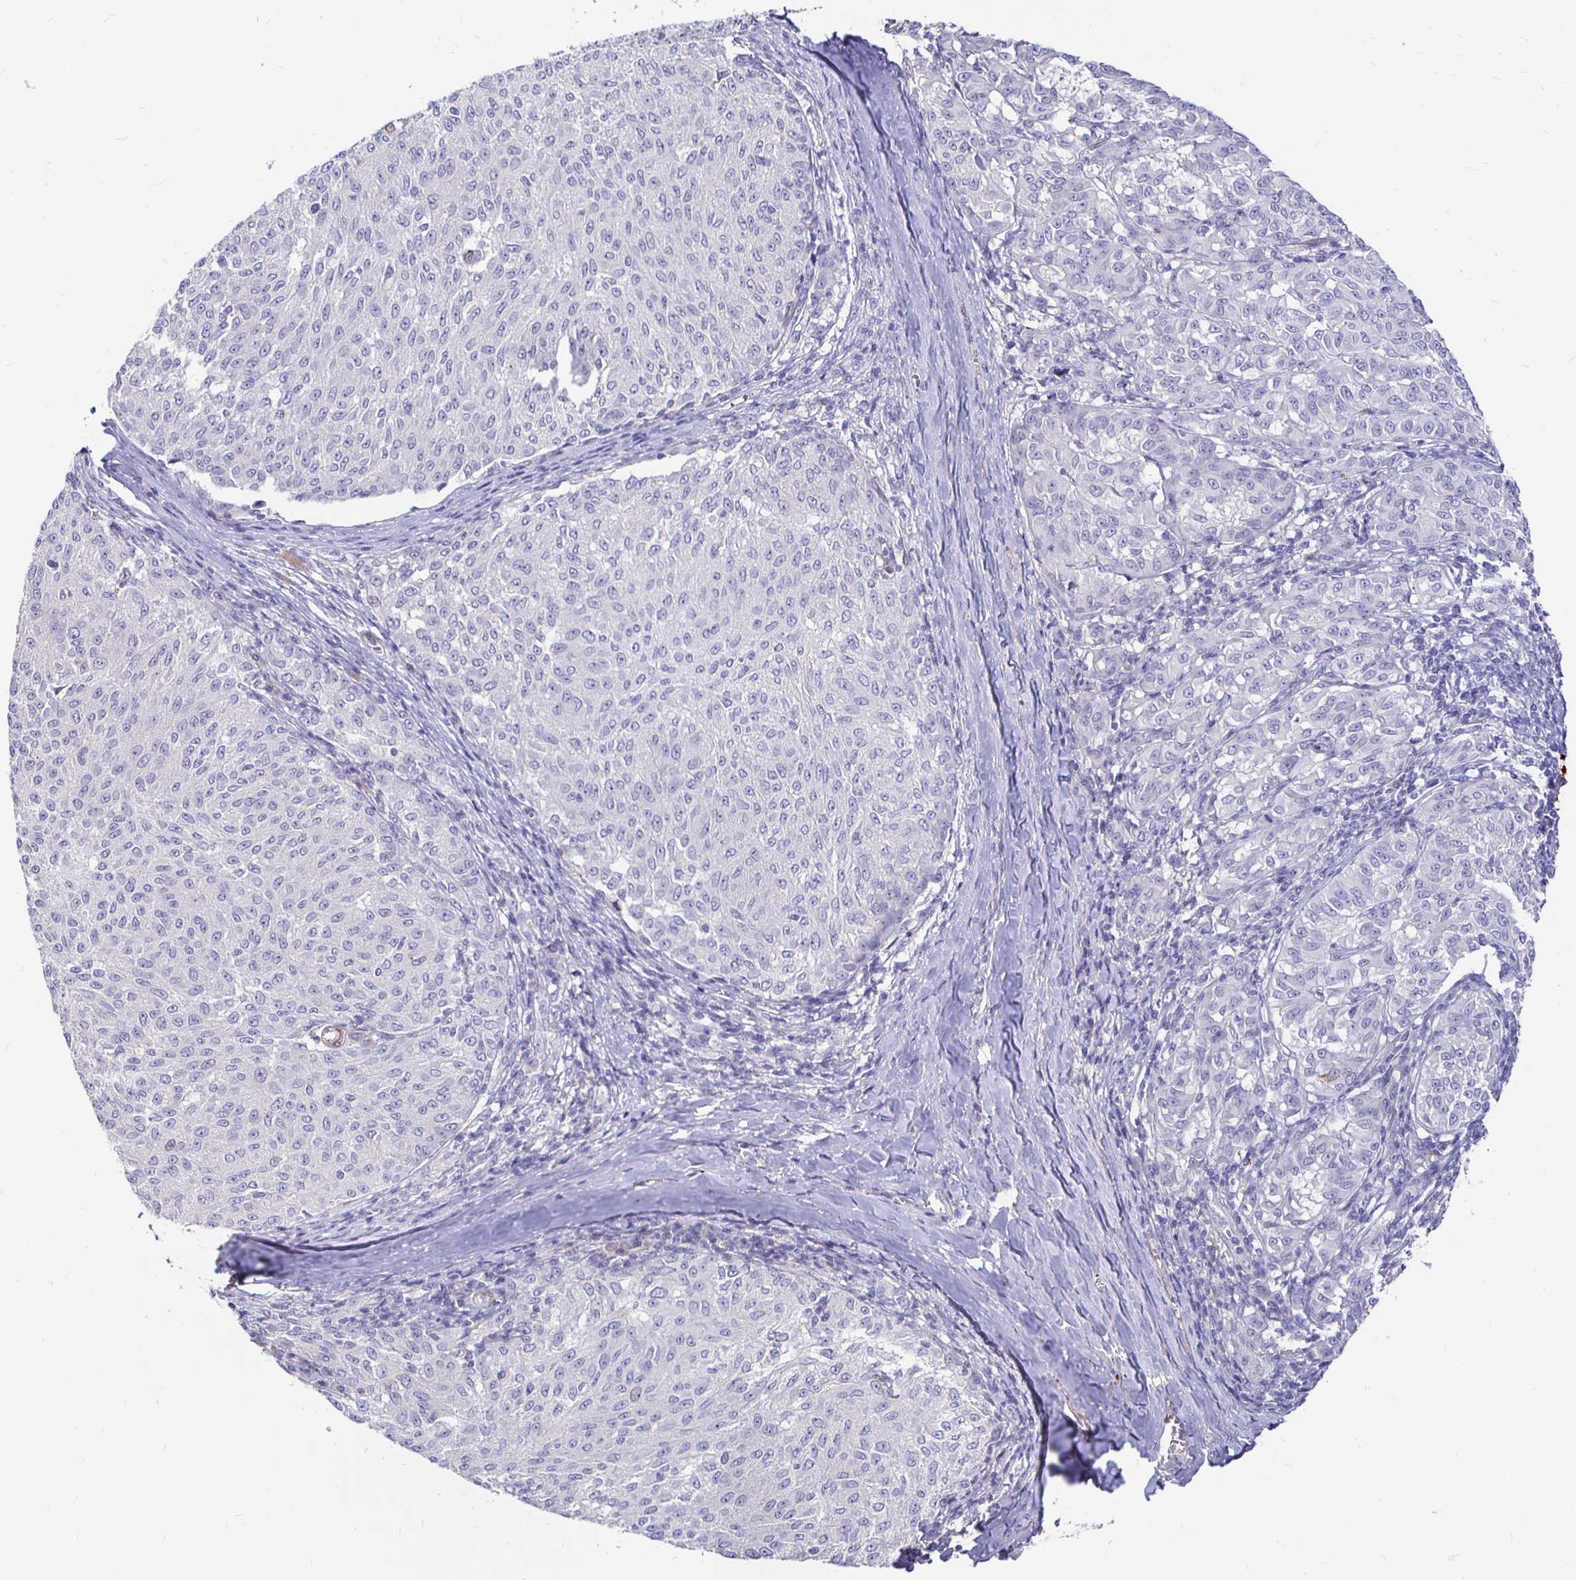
{"staining": {"intensity": "negative", "quantity": "none", "location": "none"}, "tissue": "melanoma", "cell_type": "Tumor cells", "image_type": "cancer", "snomed": [{"axis": "morphology", "description": "Malignant melanoma, NOS"}, {"axis": "topography", "description": "Skin"}], "caption": "This is a image of immunohistochemistry staining of melanoma, which shows no positivity in tumor cells. (DAB immunohistochemistry (IHC) with hematoxylin counter stain).", "gene": "PALM2AKAP2", "patient": {"sex": "female", "age": 72}}